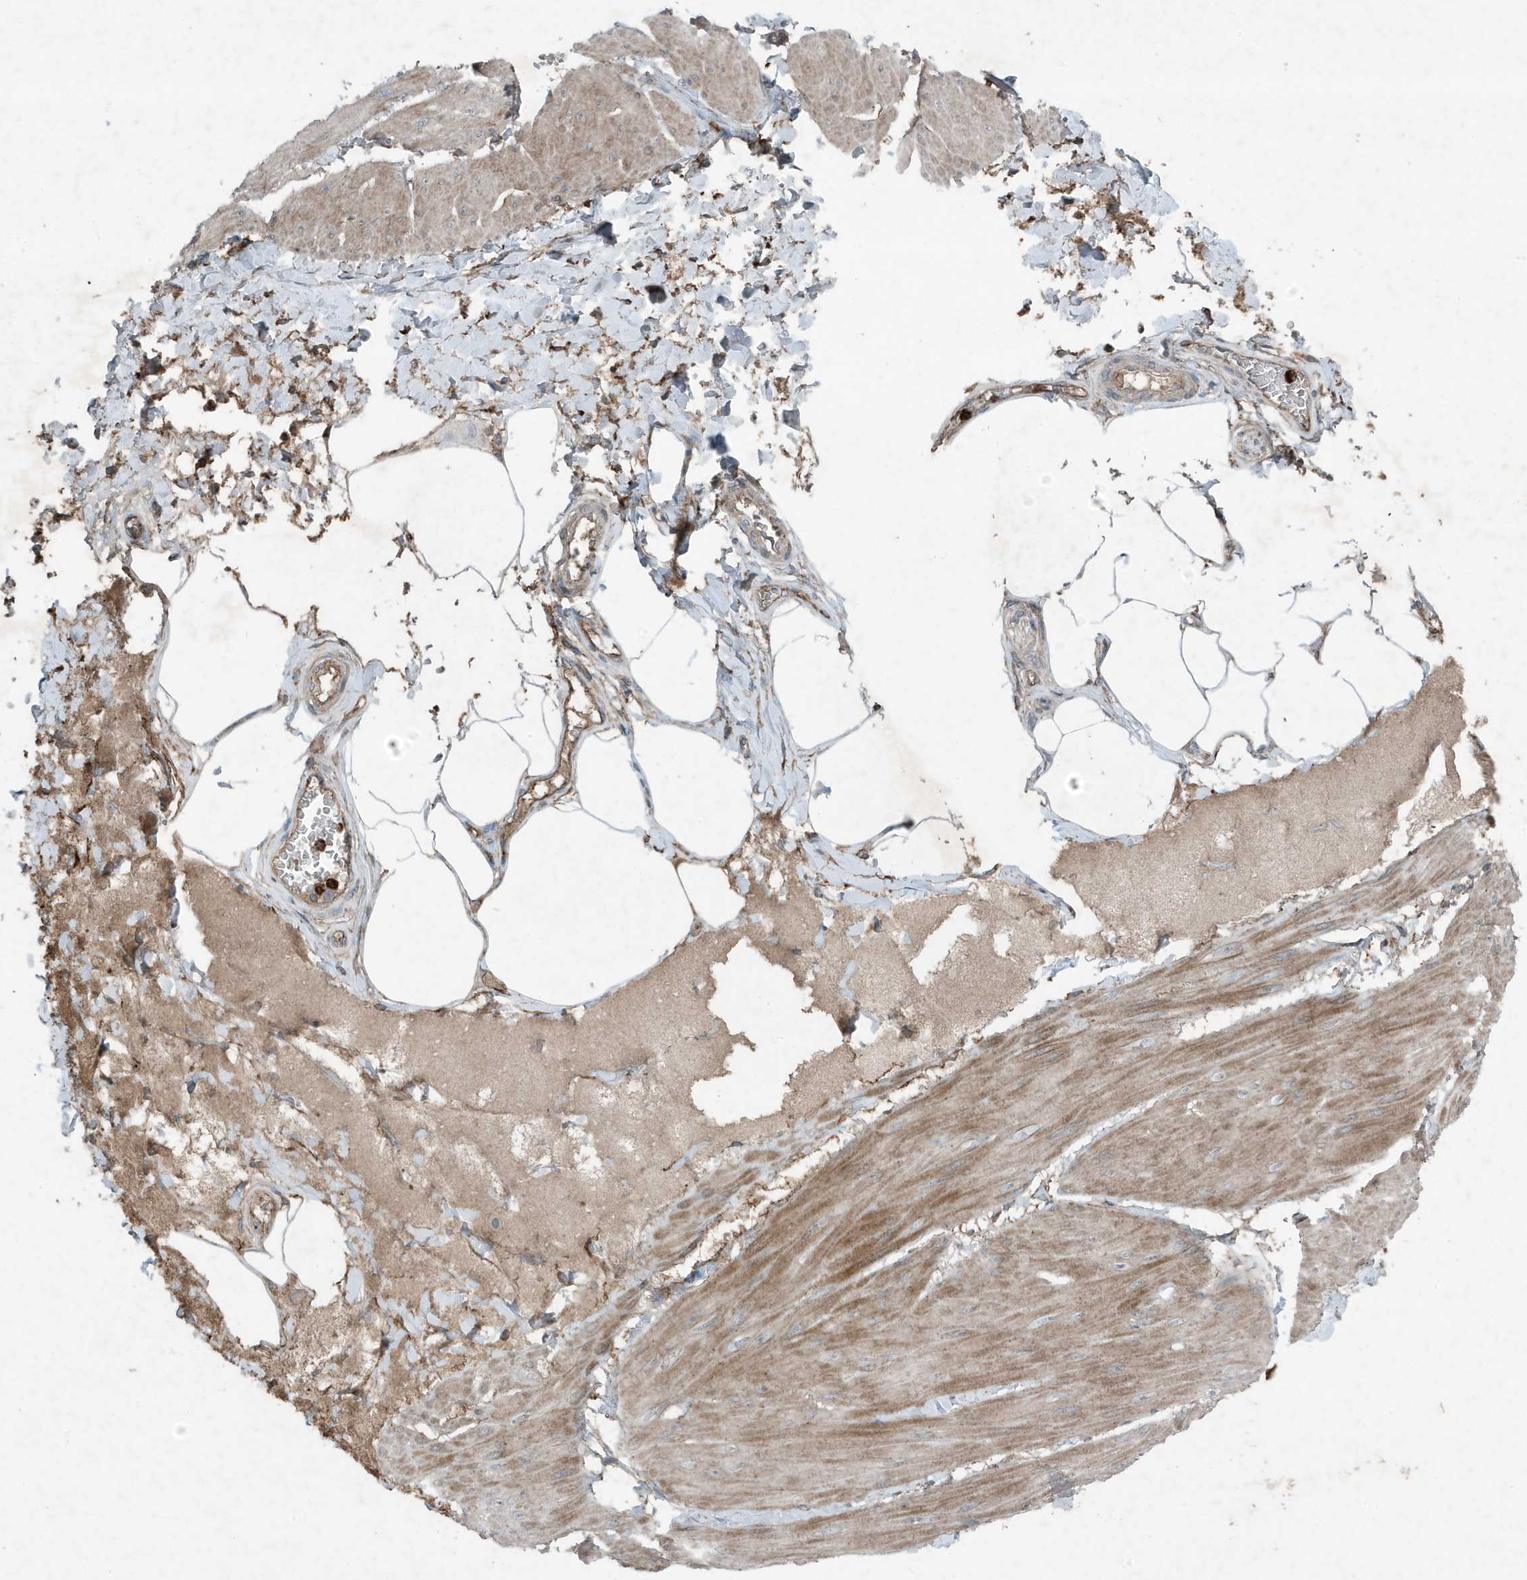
{"staining": {"intensity": "moderate", "quantity": "25%-75%", "location": "cytoplasmic/membranous"}, "tissue": "smooth muscle", "cell_type": "Smooth muscle cells", "image_type": "normal", "snomed": [{"axis": "morphology", "description": "Urothelial carcinoma, High grade"}, {"axis": "topography", "description": "Urinary bladder"}], "caption": "Moderate cytoplasmic/membranous expression for a protein is identified in about 25%-75% of smooth muscle cells of benign smooth muscle using IHC.", "gene": "DAPP1", "patient": {"sex": "male", "age": 46}}